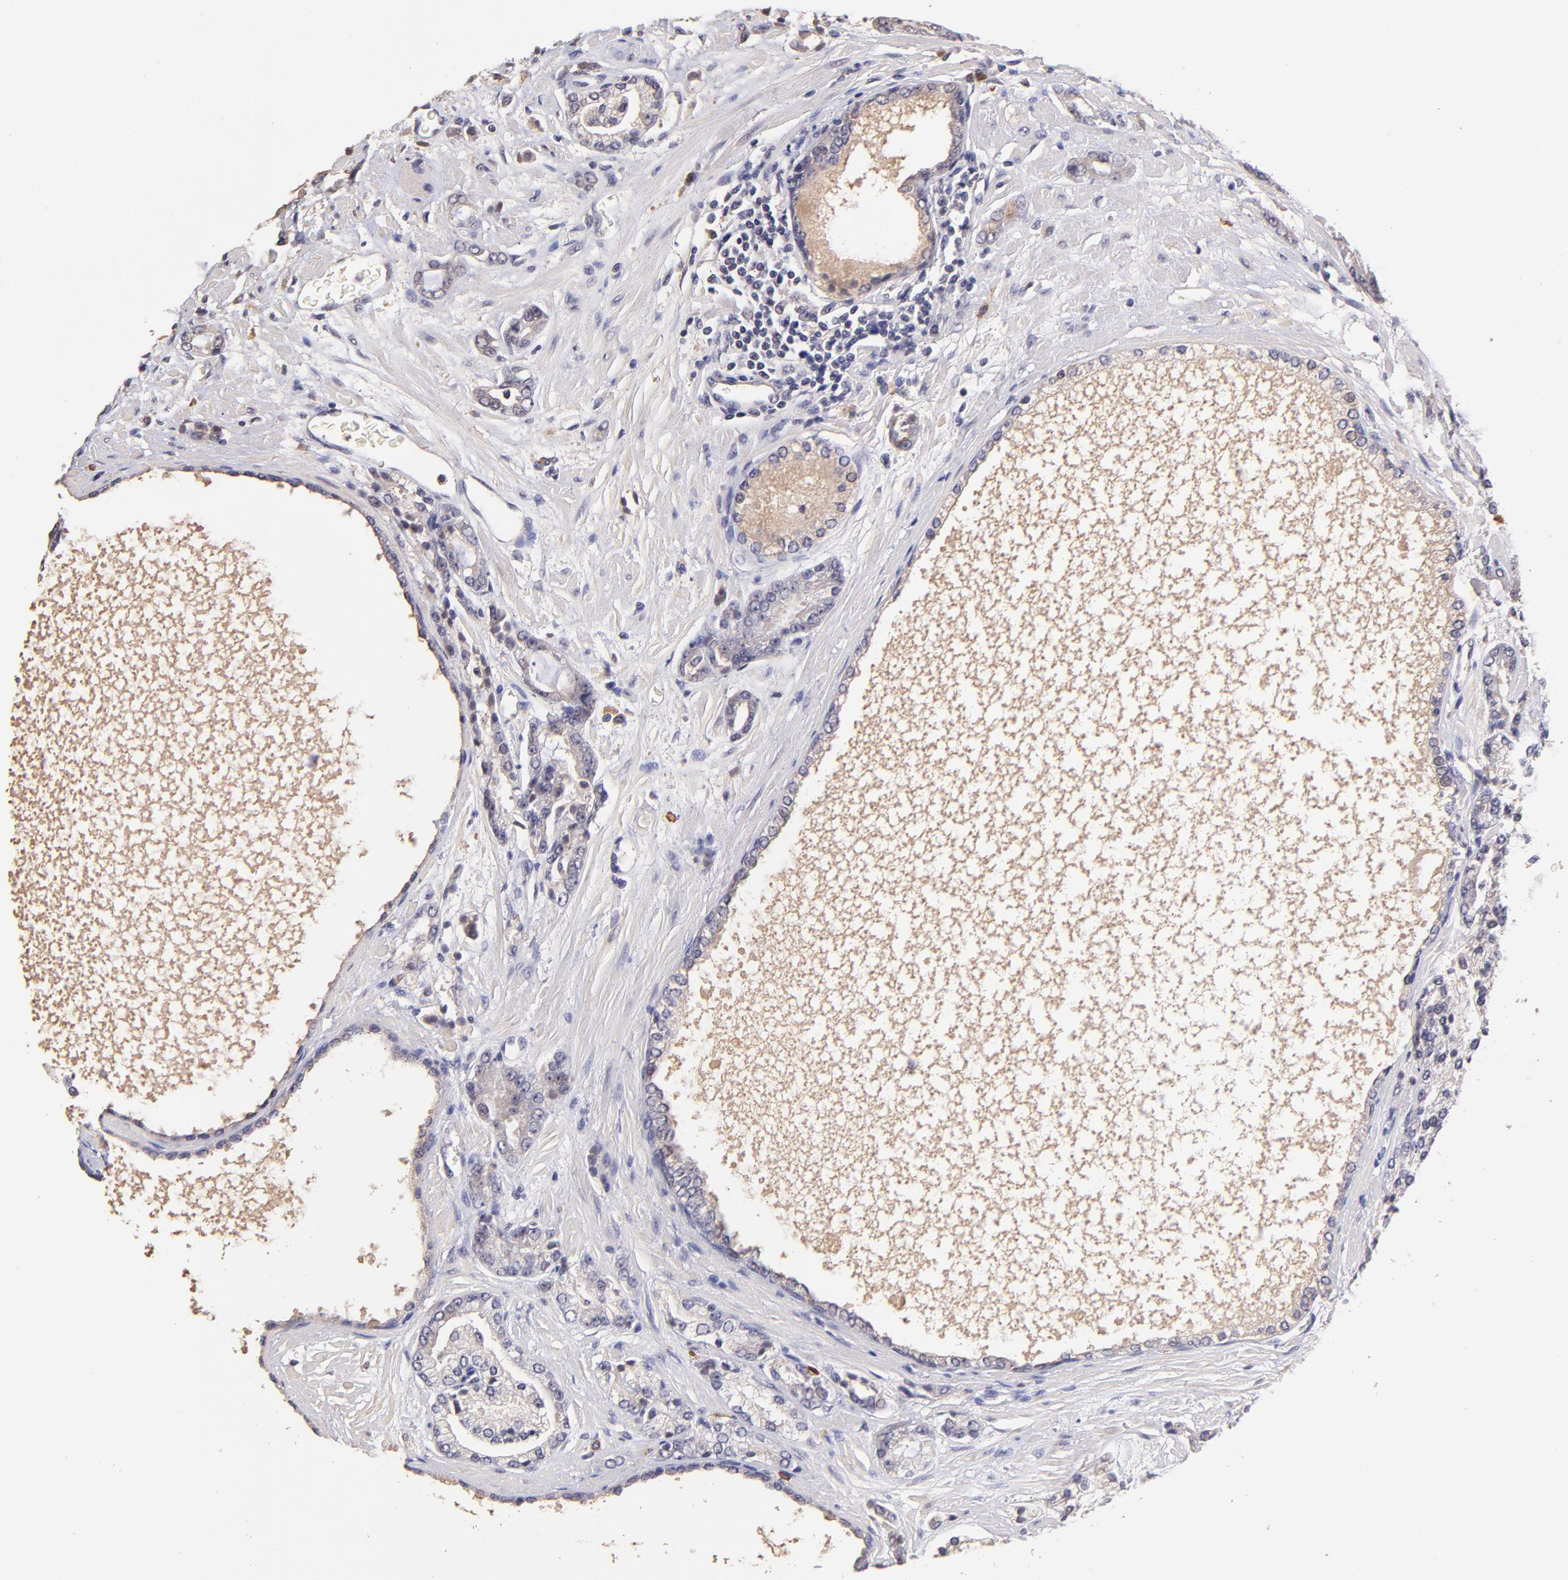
{"staining": {"intensity": "negative", "quantity": "none", "location": "none"}, "tissue": "prostate cancer", "cell_type": "Tumor cells", "image_type": "cancer", "snomed": [{"axis": "morphology", "description": "Adenocarcinoma, High grade"}, {"axis": "topography", "description": "Prostate"}], "caption": "DAB (3,3'-diaminobenzidine) immunohistochemical staining of human adenocarcinoma (high-grade) (prostate) displays no significant positivity in tumor cells.", "gene": "RNASEL", "patient": {"sex": "male", "age": 71}}